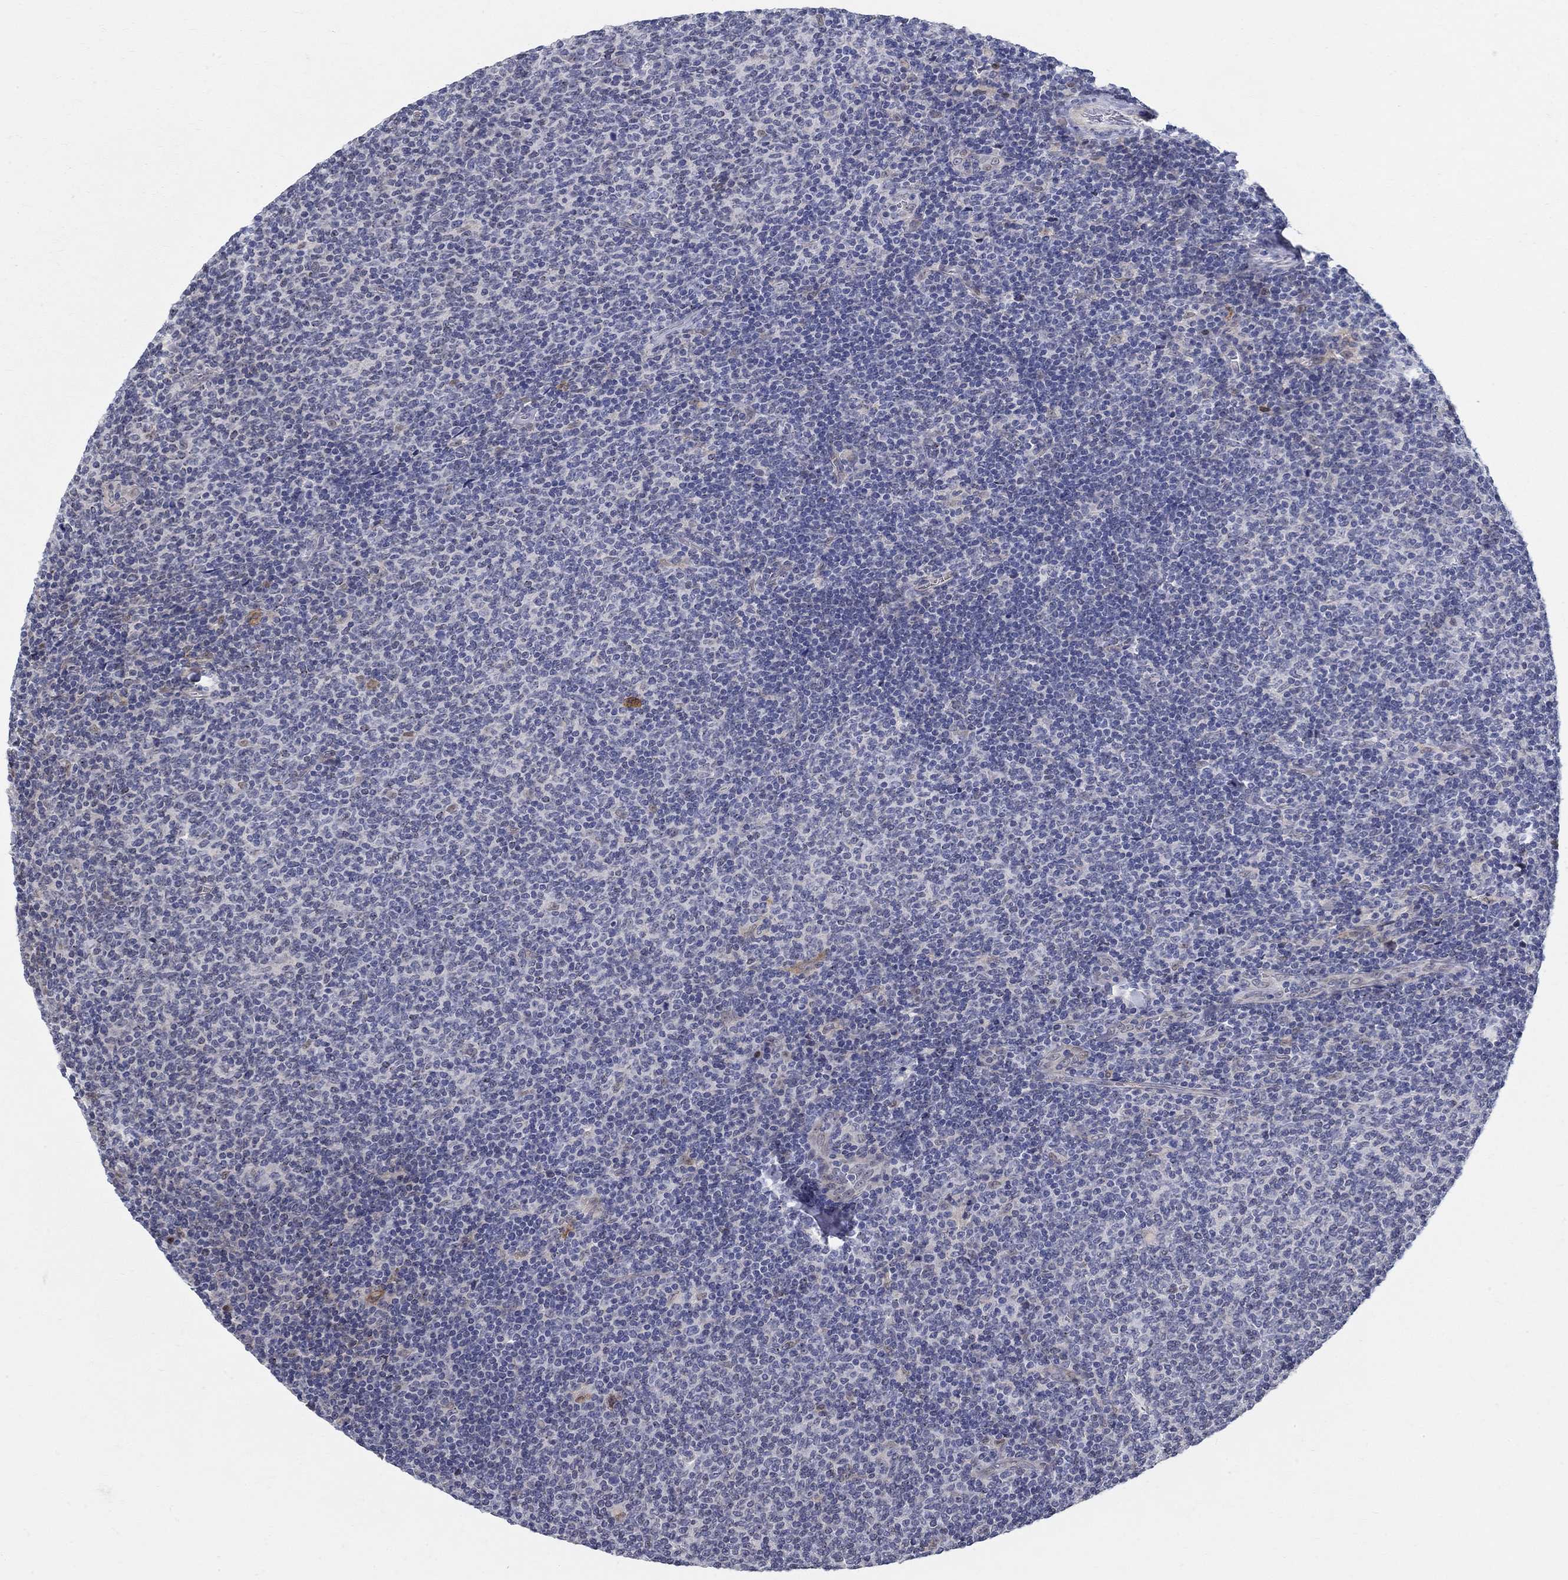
{"staining": {"intensity": "negative", "quantity": "none", "location": "none"}, "tissue": "lymphoma", "cell_type": "Tumor cells", "image_type": "cancer", "snomed": [{"axis": "morphology", "description": "Malignant lymphoma, non-Hodgkin's type, Low grade"}, {"axis": "topography", "description": "Lymph node"}], "caption": "A micrograph of human lymphoma is negative for staining in tumor cells.", "gene": "C16orf46", "patient": {"sex": "male", "age": 52}}